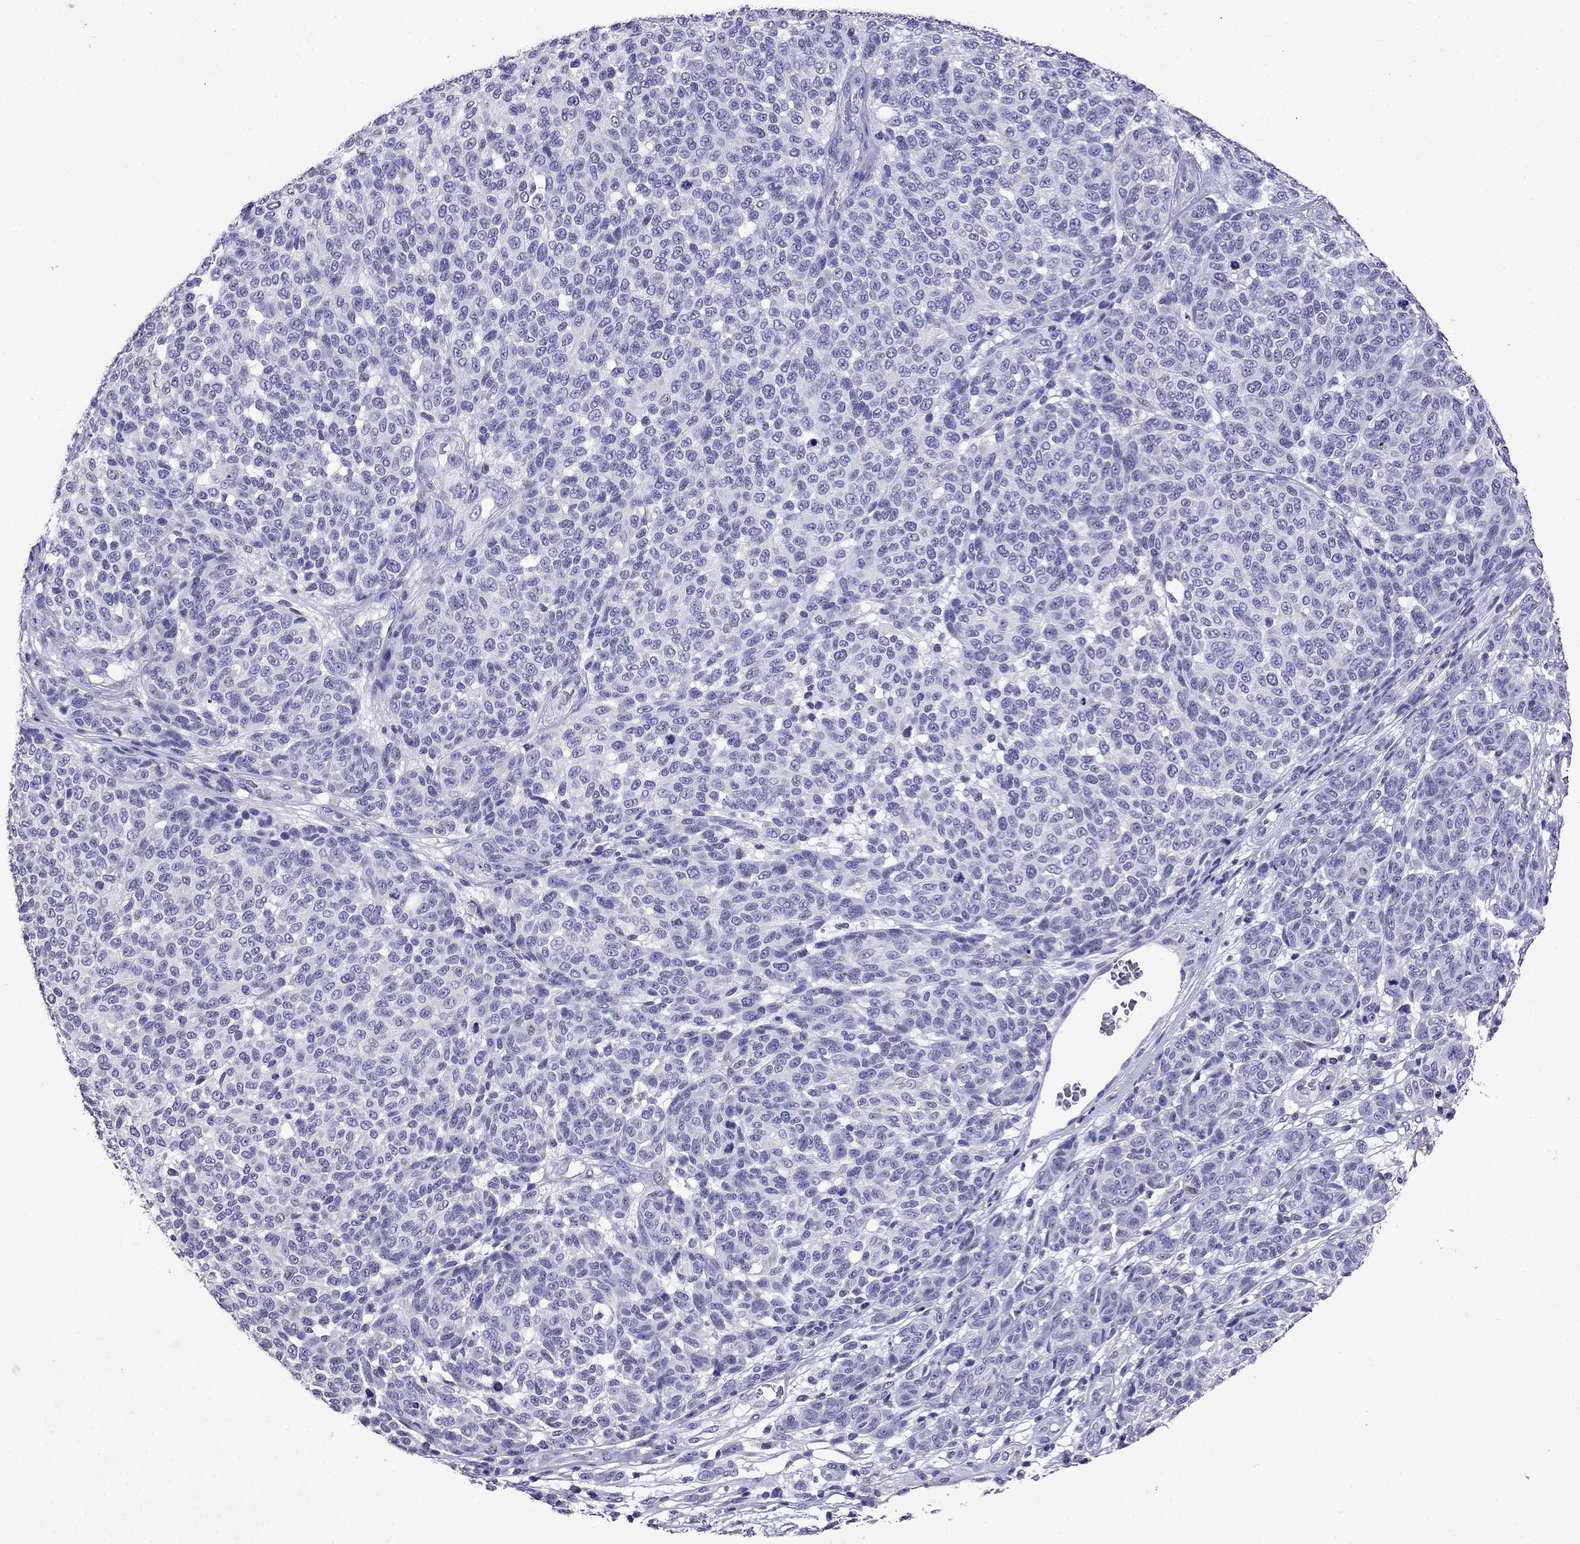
{"staining": {"intensity": "negative", "quantity": "none", "location": "none"}, "tissue": "melanoma", "cell_type": "Tumor cells", "image_type": "cancer", "snomed": [{"axis": "morphology", "description": "Malignant melanoma, NOS"}, {"axis": "topography", "description": "Skin"}], "caption": "An image of malignant melanoma stained for a protein exhibits no brown staining in tumor cells. (DAB IHC visualized using brightfield microscopy, high magnification).", "gene": "DNAH17", "patient": {"sex": "male", "age": 59}}